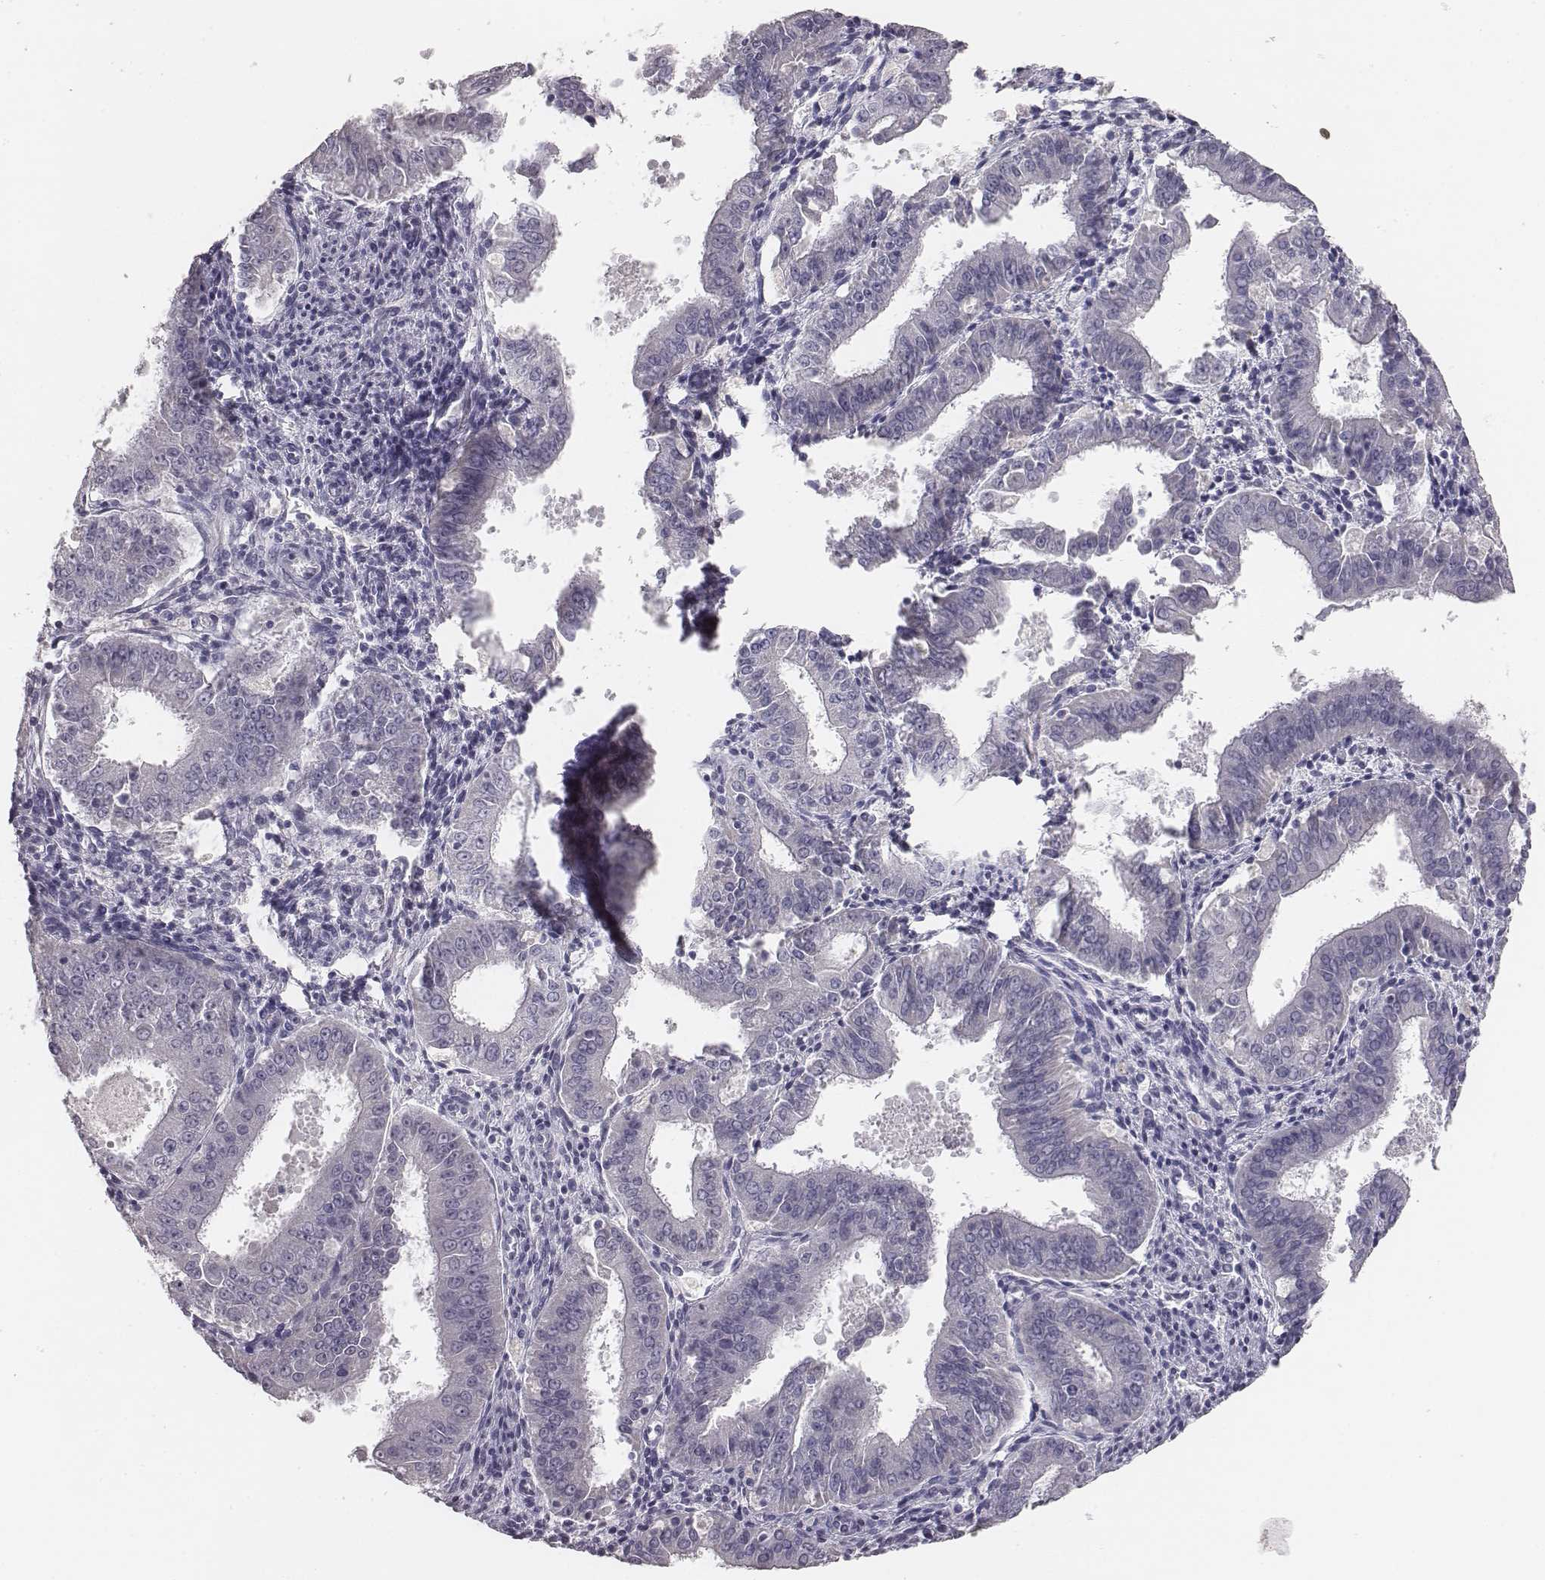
{"staining": {"intensity": "negative", "quantity": "none", "location": "none"}, "tissue": "ovarian cancer", "cell_type": "Tumor cells", "image_type": "cancer", "snomed": [{"axis": "morphology", "description": "Carcinoma, endometroid"}, {"axis": "topography", "description": "Ovary"}], "caption": "An image of human endometroid carcinoma (ovarian) is negative for staining in tumor cells.", "gene": "MYH6", "patient": {"sex": "female", "age": 42}}